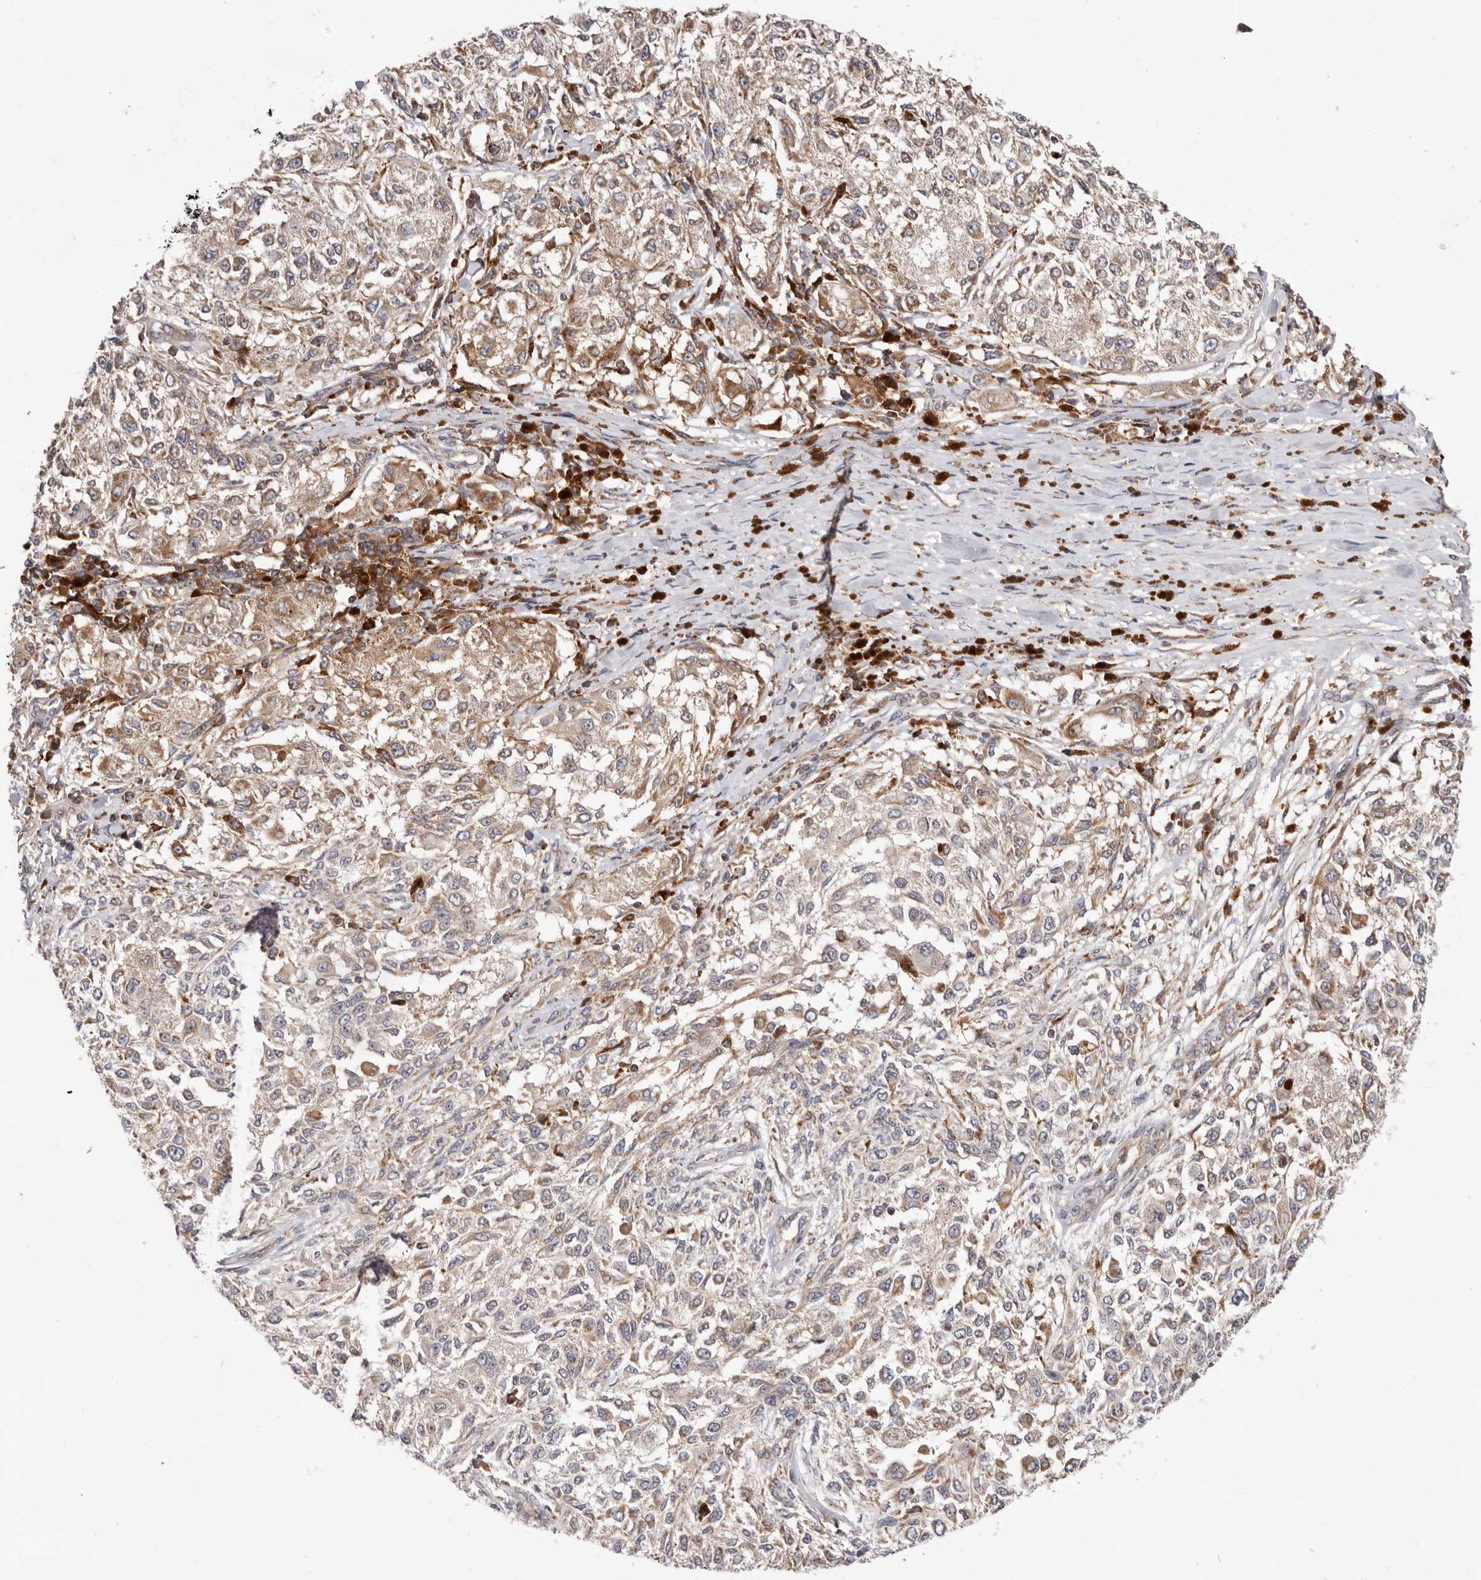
{"staining": {"intensity": "weak", "quantity": ">75%", "location": "cytoplasmic/membranous"}, "tissue": "melanoma", "cell_type": "Tumor cells", "image_type": "cancer", "snomed": [{"axis": "morphology", "description": "Necrosis, NOS"}, {"axis": "morphology", "description": "Malignant melanoma, NOS"}, {"axis": "topography", "description": "Skin"}], "caption": "Brown immunohistochemical staining in malignant melanoma exhibits weak cytoplasmic/membranous staining in approximately >75% of tumor cells.", "gene": "RNF213", "patient": {"sex": "female", "age": 87}}